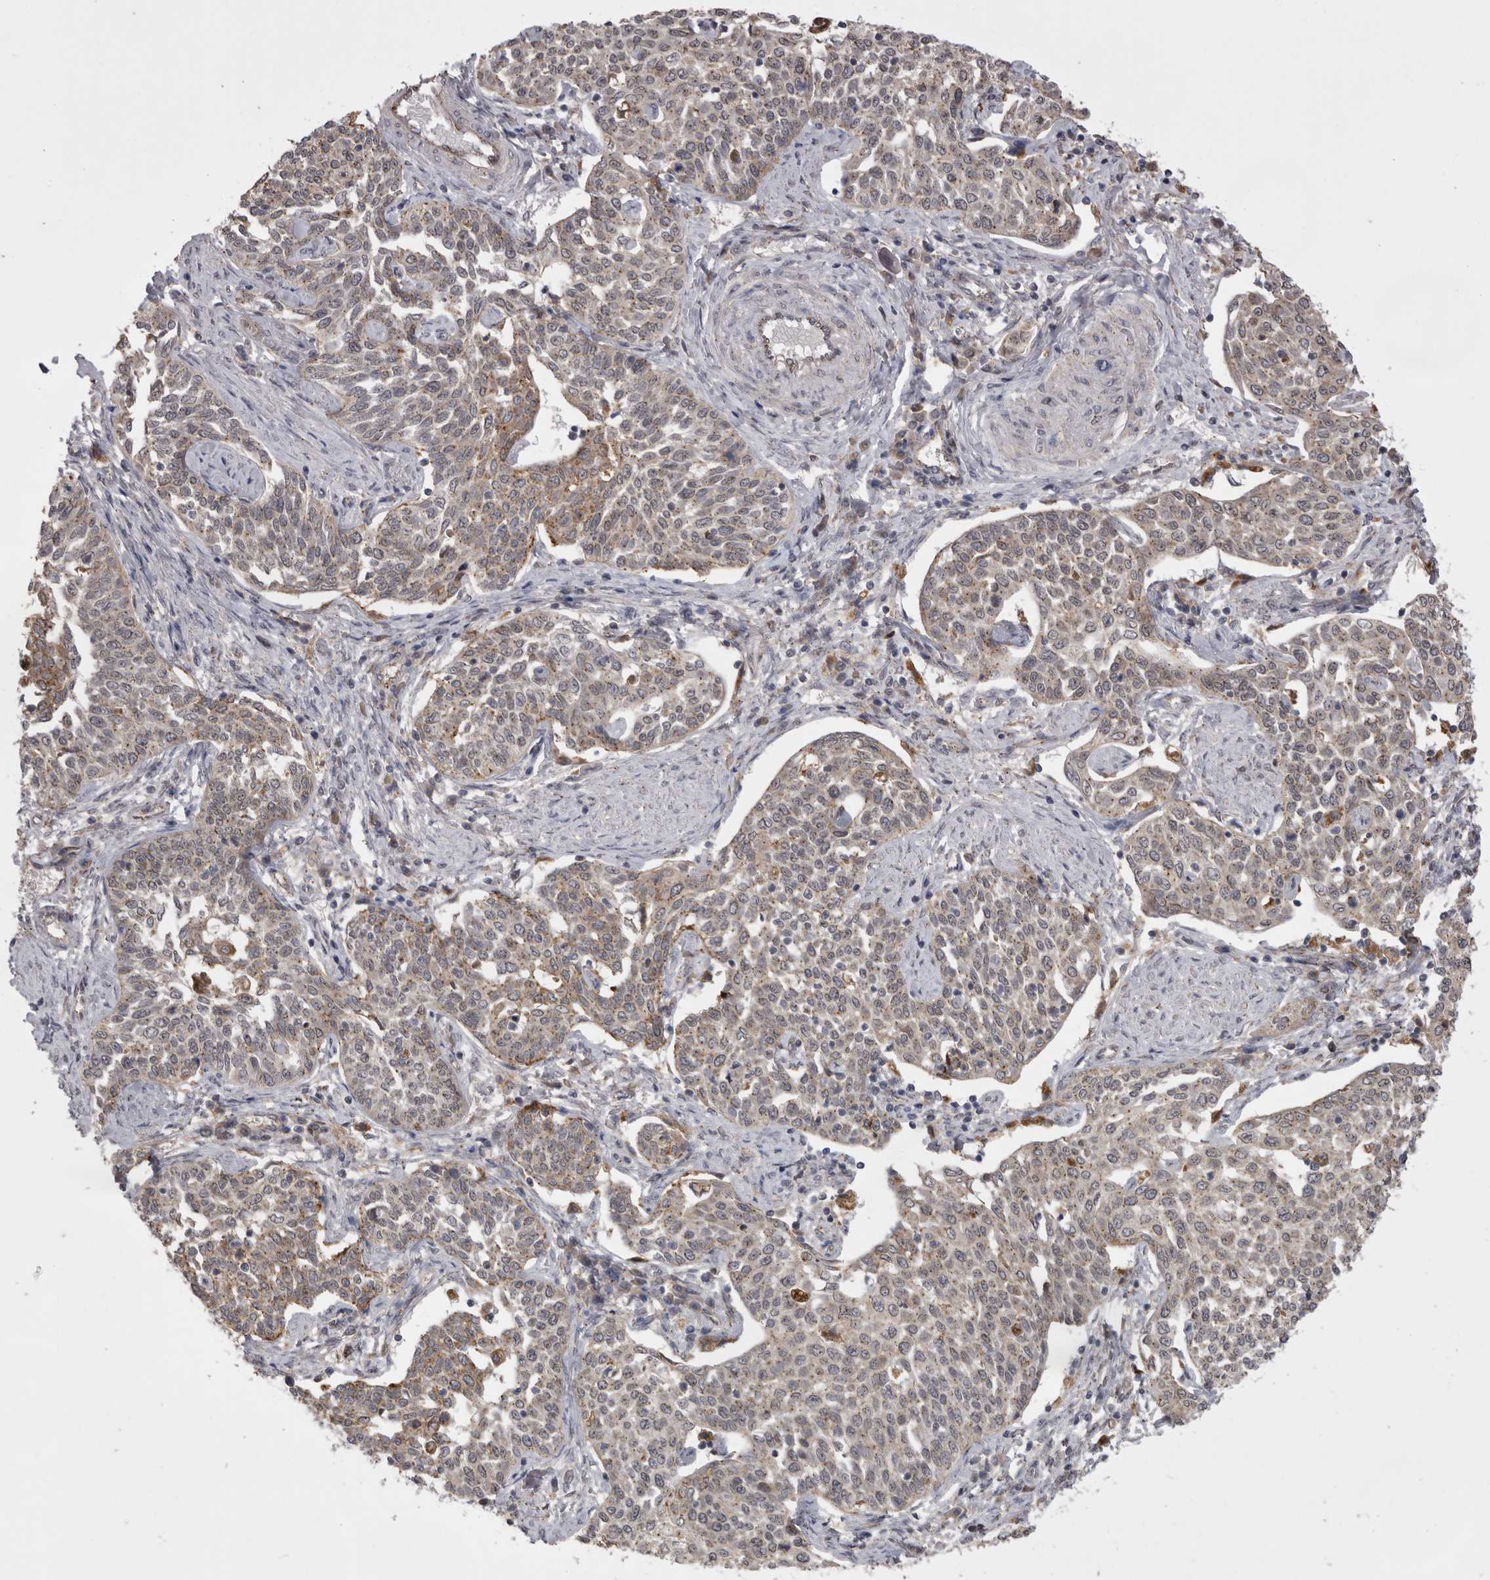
{"staining": {"intensity": "weak", "quantity": ">75%", "location": "cytoplasmic/membranous"}, "tissue": "cervical cancer", "cell_type": "Tumor cells", "image_type": "cancer", "snomed": [{"axis": "morphology", "description": "Squamous cell carcinoma, NOS"}, {"axis": "topography", "description": "Cervix"}], "caption": "IHC (DAB (3,3'-diaminobenzidine)) staining of cervical cancer demonstrates weak cytoplasmic/membranous protein expression in about >75% of tumor cells.", "gene": "TLR3", "patient": {"sex": "female", "age": 34}}